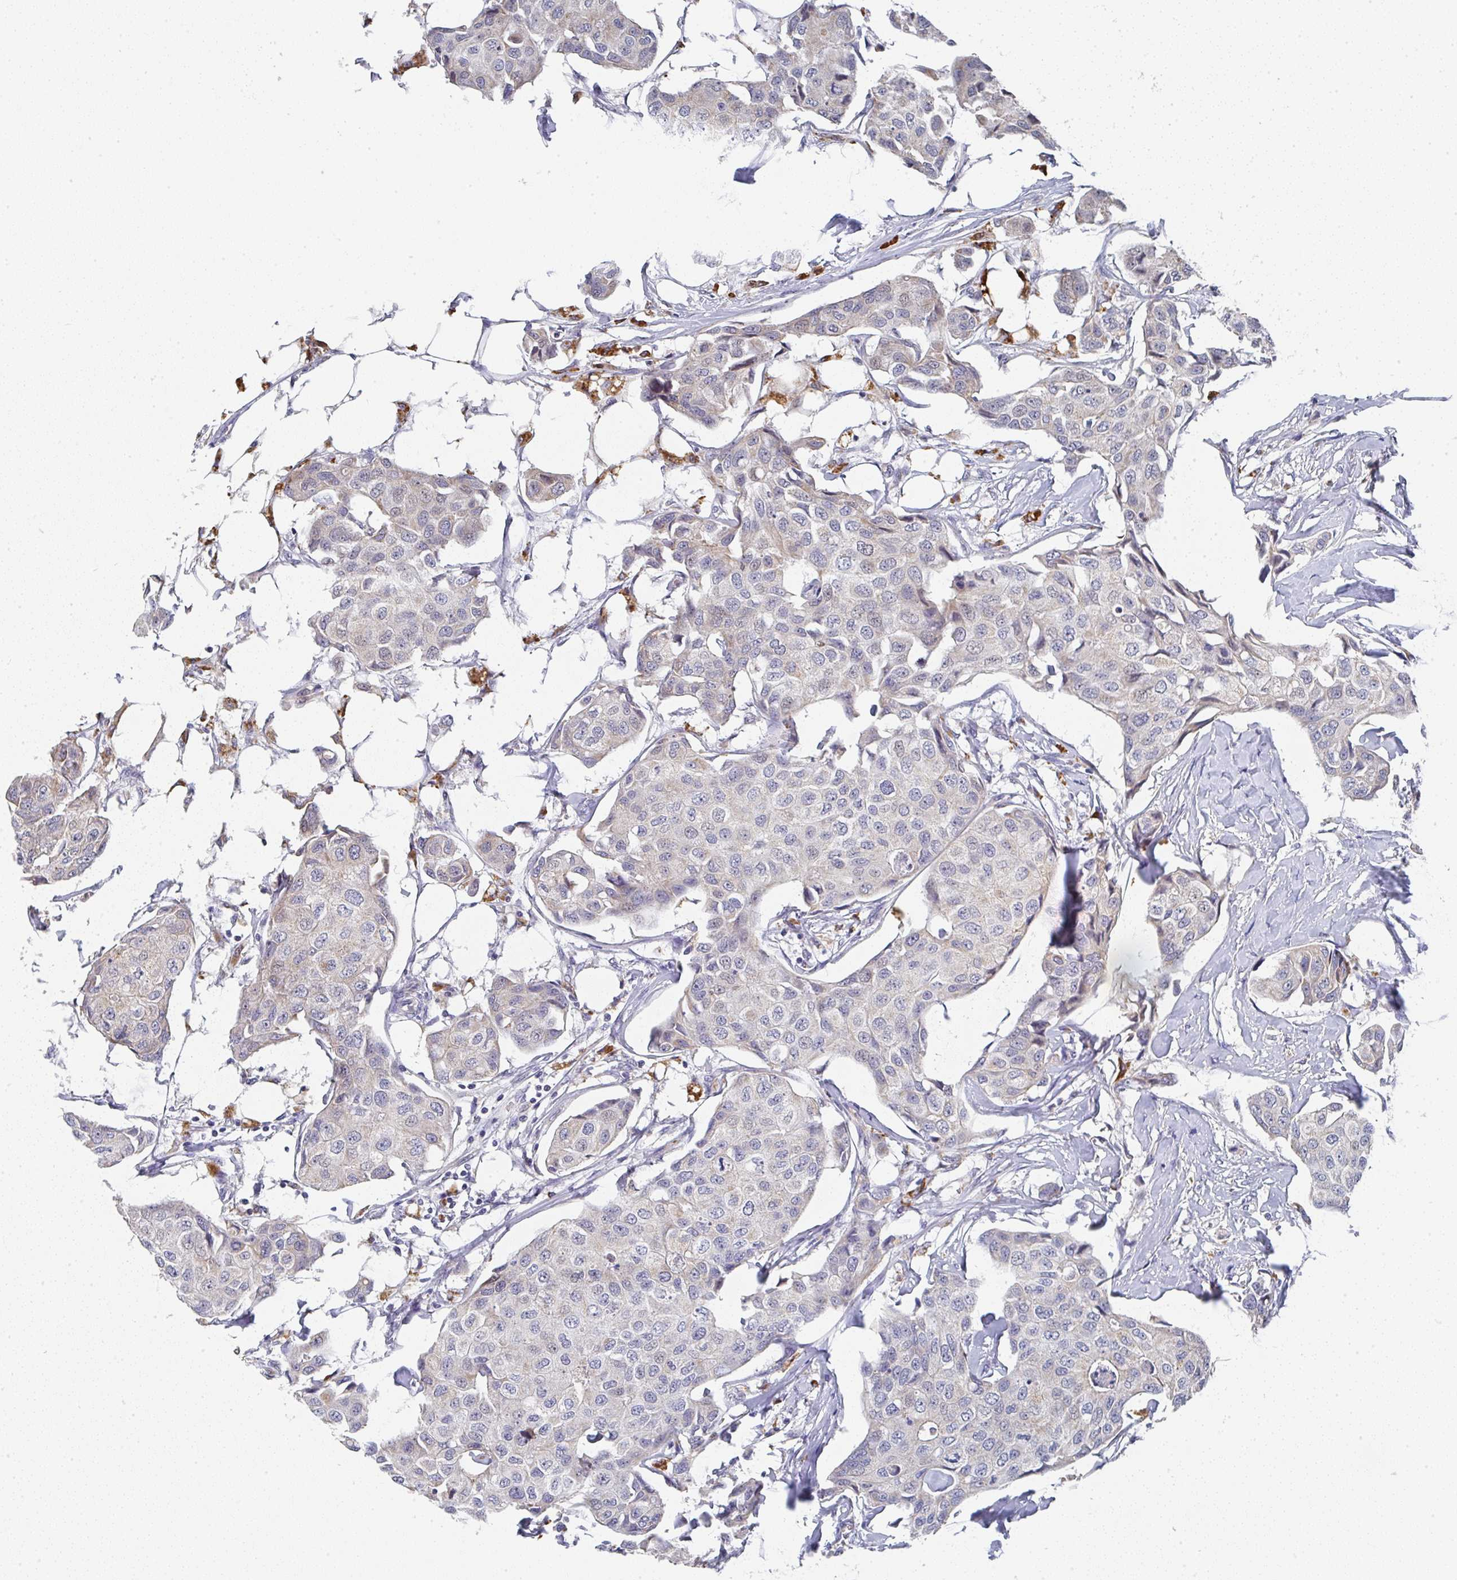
{"staining": {"intensity": "negative", "quantity": "none", "location": "none"}, "tissue": "breast cancer", "cell_type": "Tumor cells", "image_type": "cancer", "snomed": [{"axis": "morphology", "description": "Duct carcinoma"}, {"axis": "topography", "description": "Breast"}, {"axis": "topography", "description": "Lymph node"}], "caption": "This is an immunohistochemistry histopathology image of breast cancer. There is no expression in tumor cells.", "gene": "NCF1", "patient": {"sex": "female", "age": 80}}